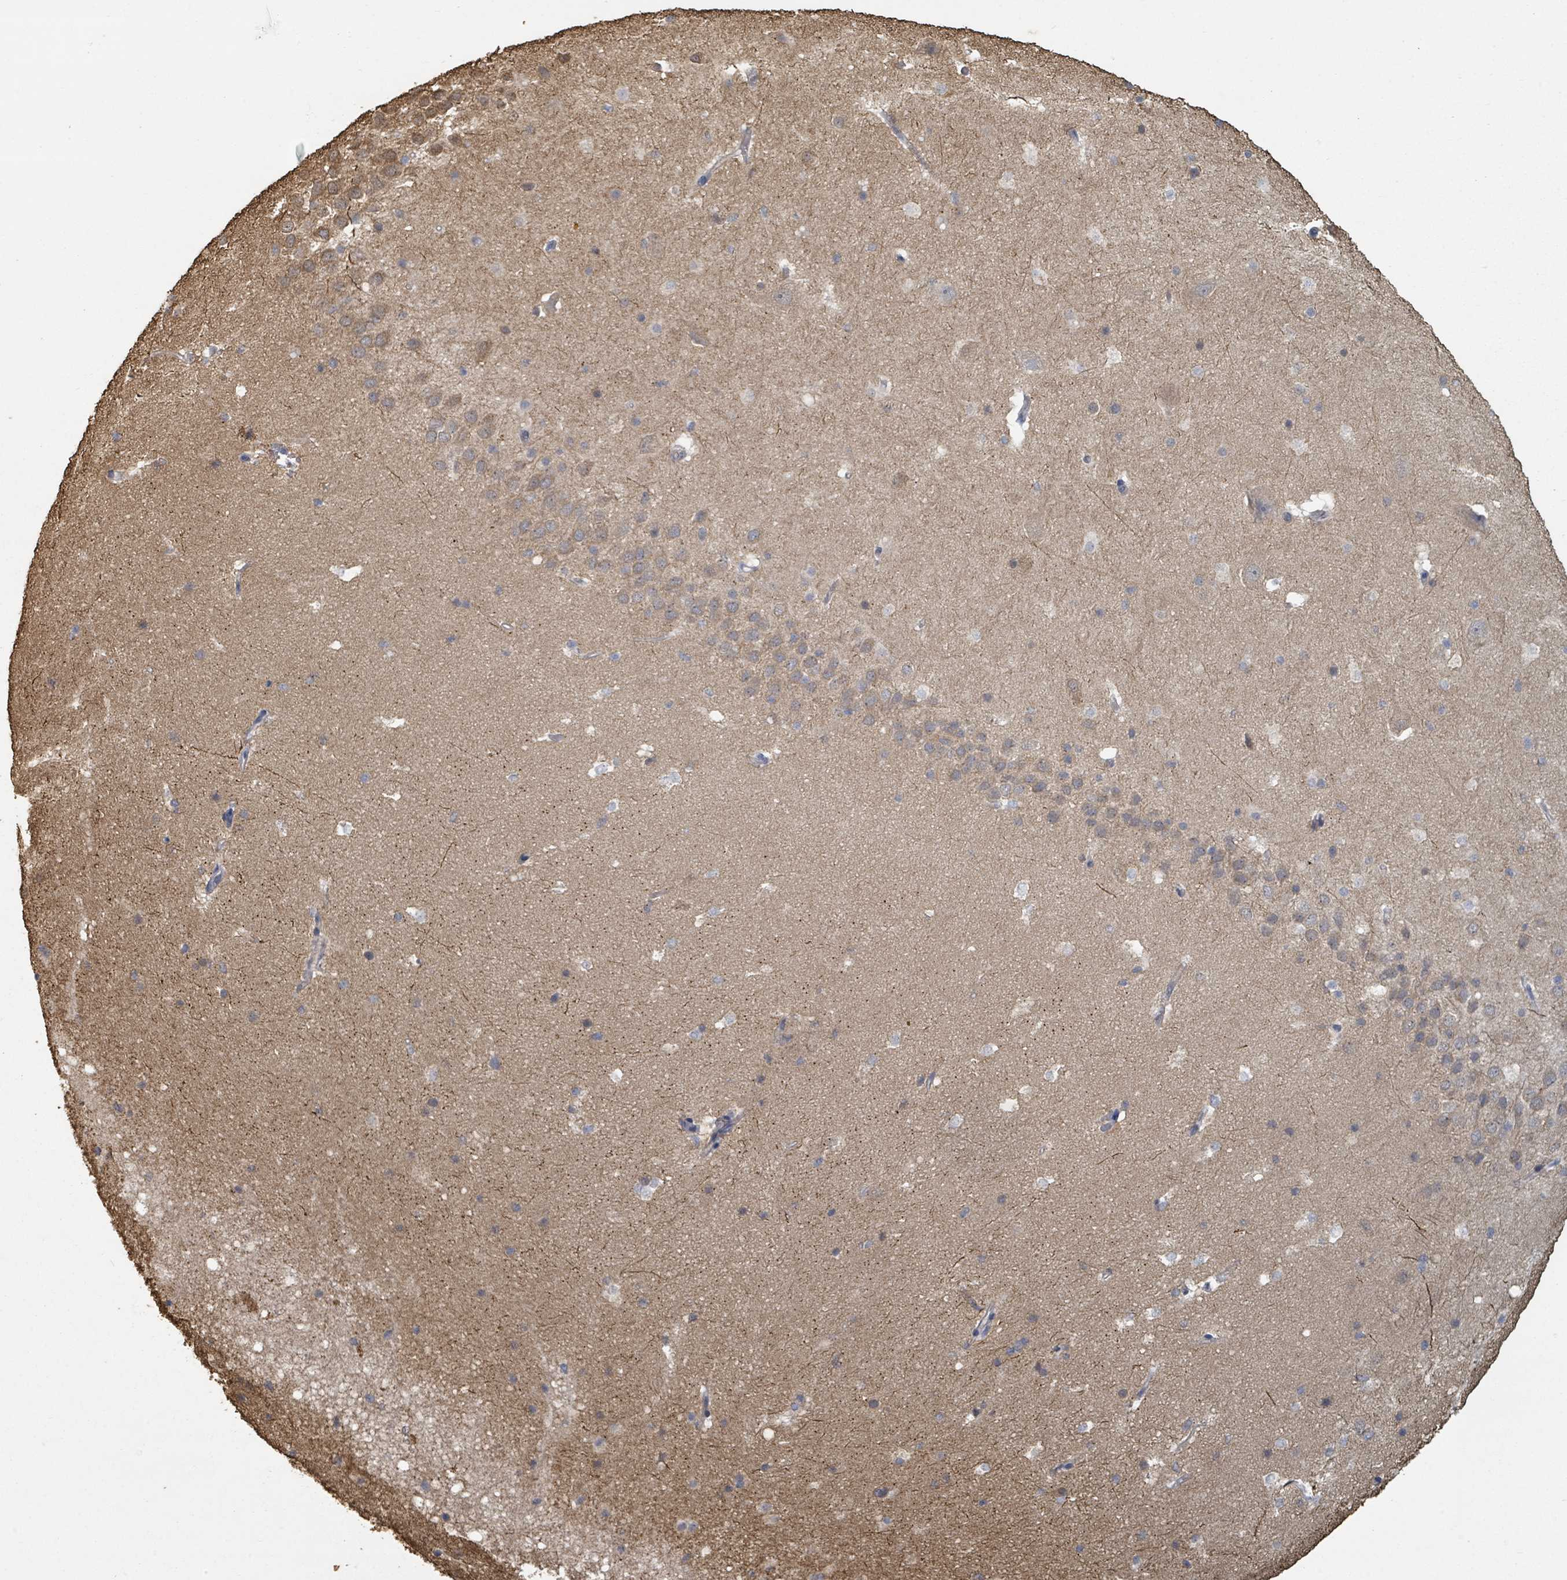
{"staining": {"intensity": "negative", "quantity": "none", "location": "none"}, "tissue": "hippocampus", "cell_type": "Glial cells", "image_type": "normal", "snomed": [{"axis": "morphology", "description": "Normal tissue, NOS"}, {"axis": "topography", "description": "Hippocampus"}], "caption": "High power microscopy image of an immunohistochemistry (IHC) photomicrograph of benign hippocampus, revealing no significant expression in glial cells. (DAB immunohistochemistry (IHC) visualized using brightfield microscopy, high magnification).", "gene": "PLAUR", "patient": {"sex": "male", "age": 37}}